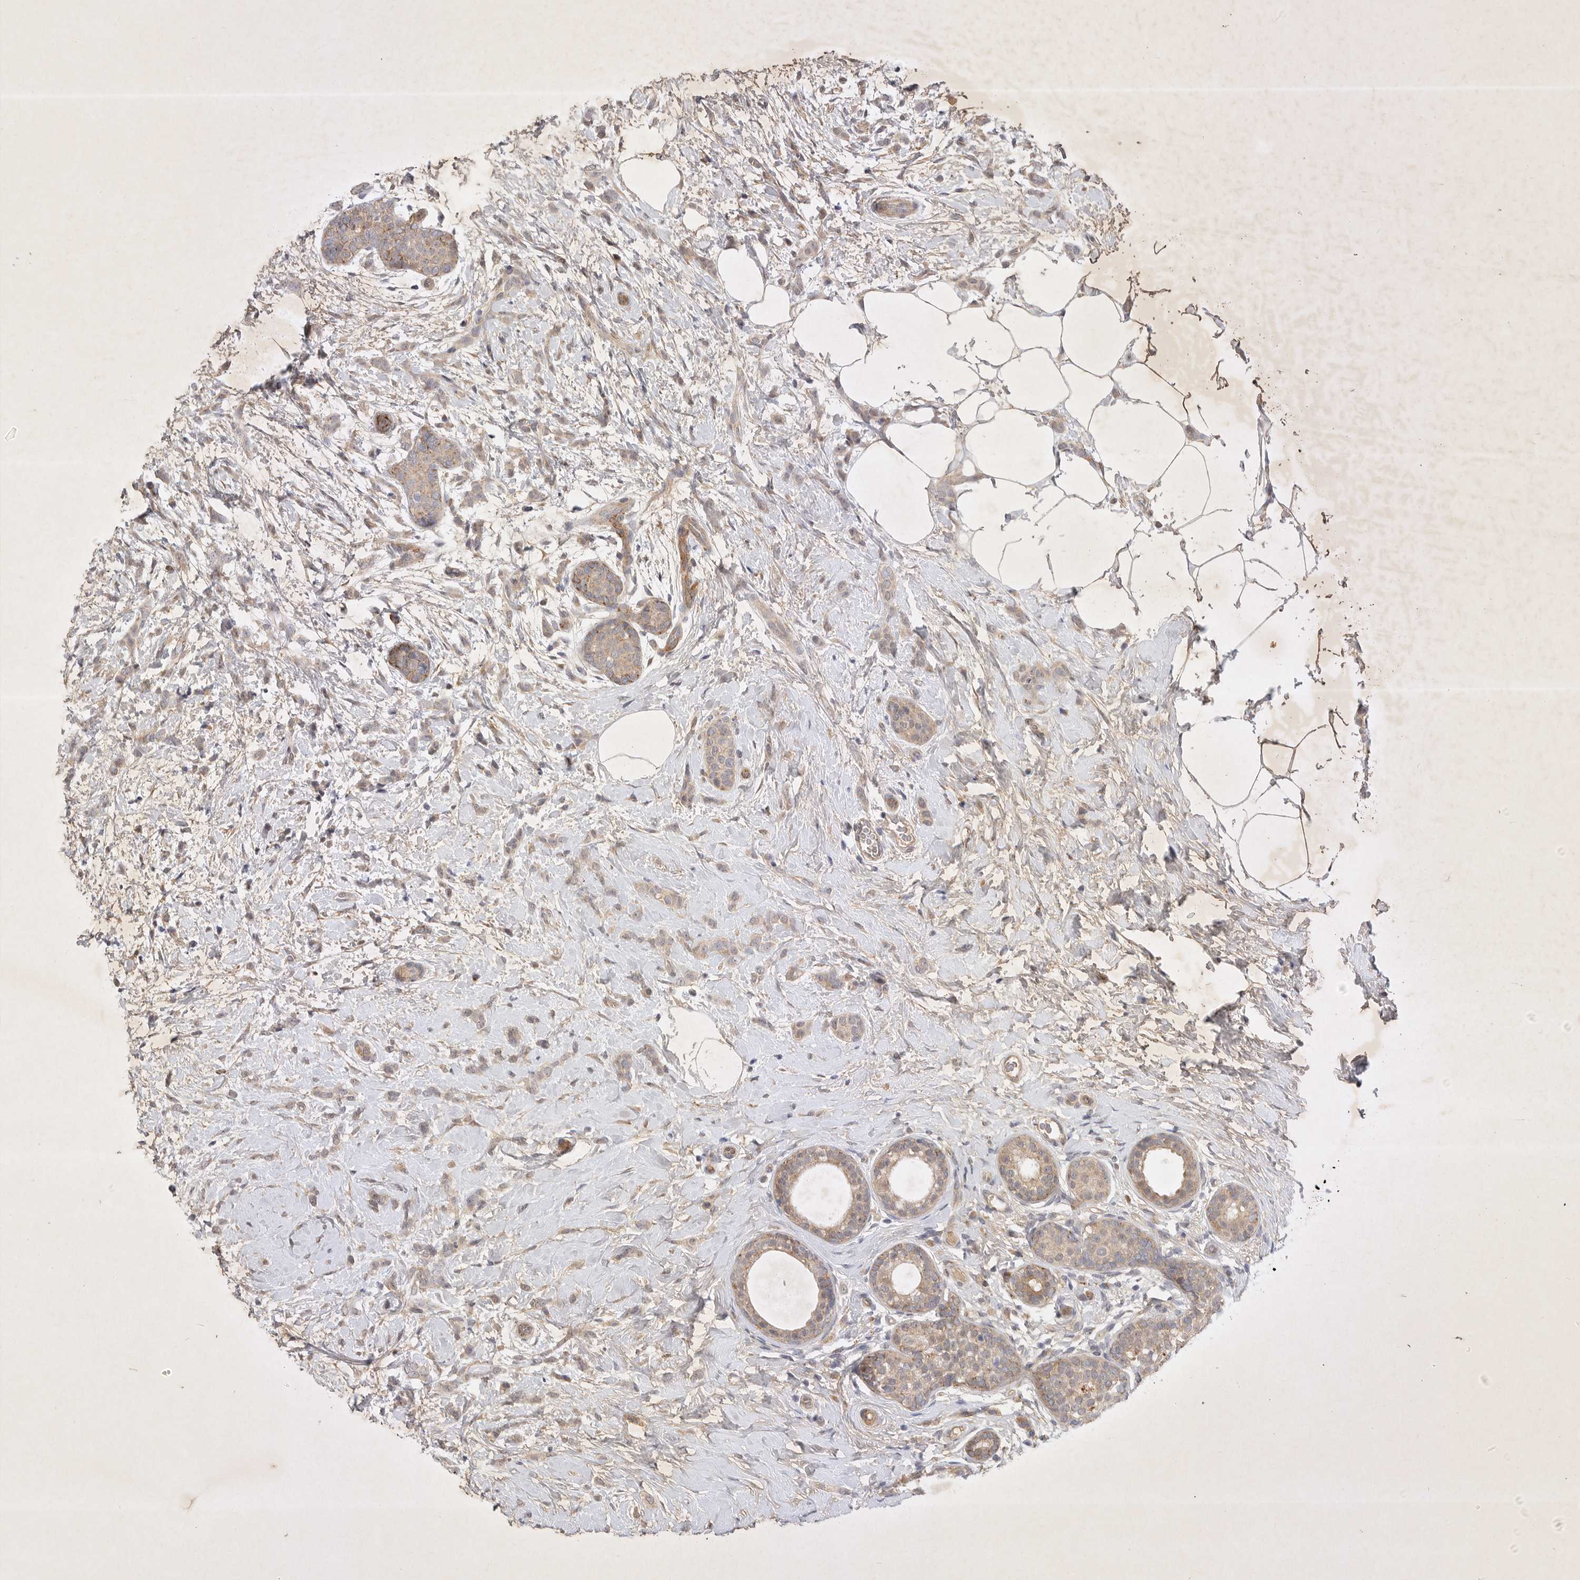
{"staining": {"intensity": "weak", "quantity": ">75%", "location": "cytoplasmic/membranous"}, "tissue": "breast cancer", "cell_type": "Tumor cells", "image_type": "cancer", "snomed": [{"axis": "morphology", "description": "Lobular carcinoma, in situ"}, {"axis": "morphology", "description": "Lobular carcinoma"}, {"axis": "topography", "description": "Breast"}], "caption": "Protein staining shows weak cytoplasmic/membranous positivity in approximately >75% of tumor cells in breast lobular carcinoma.", "gene": "PTPDC1", "patient": {"sex": "female", "age": 41}}